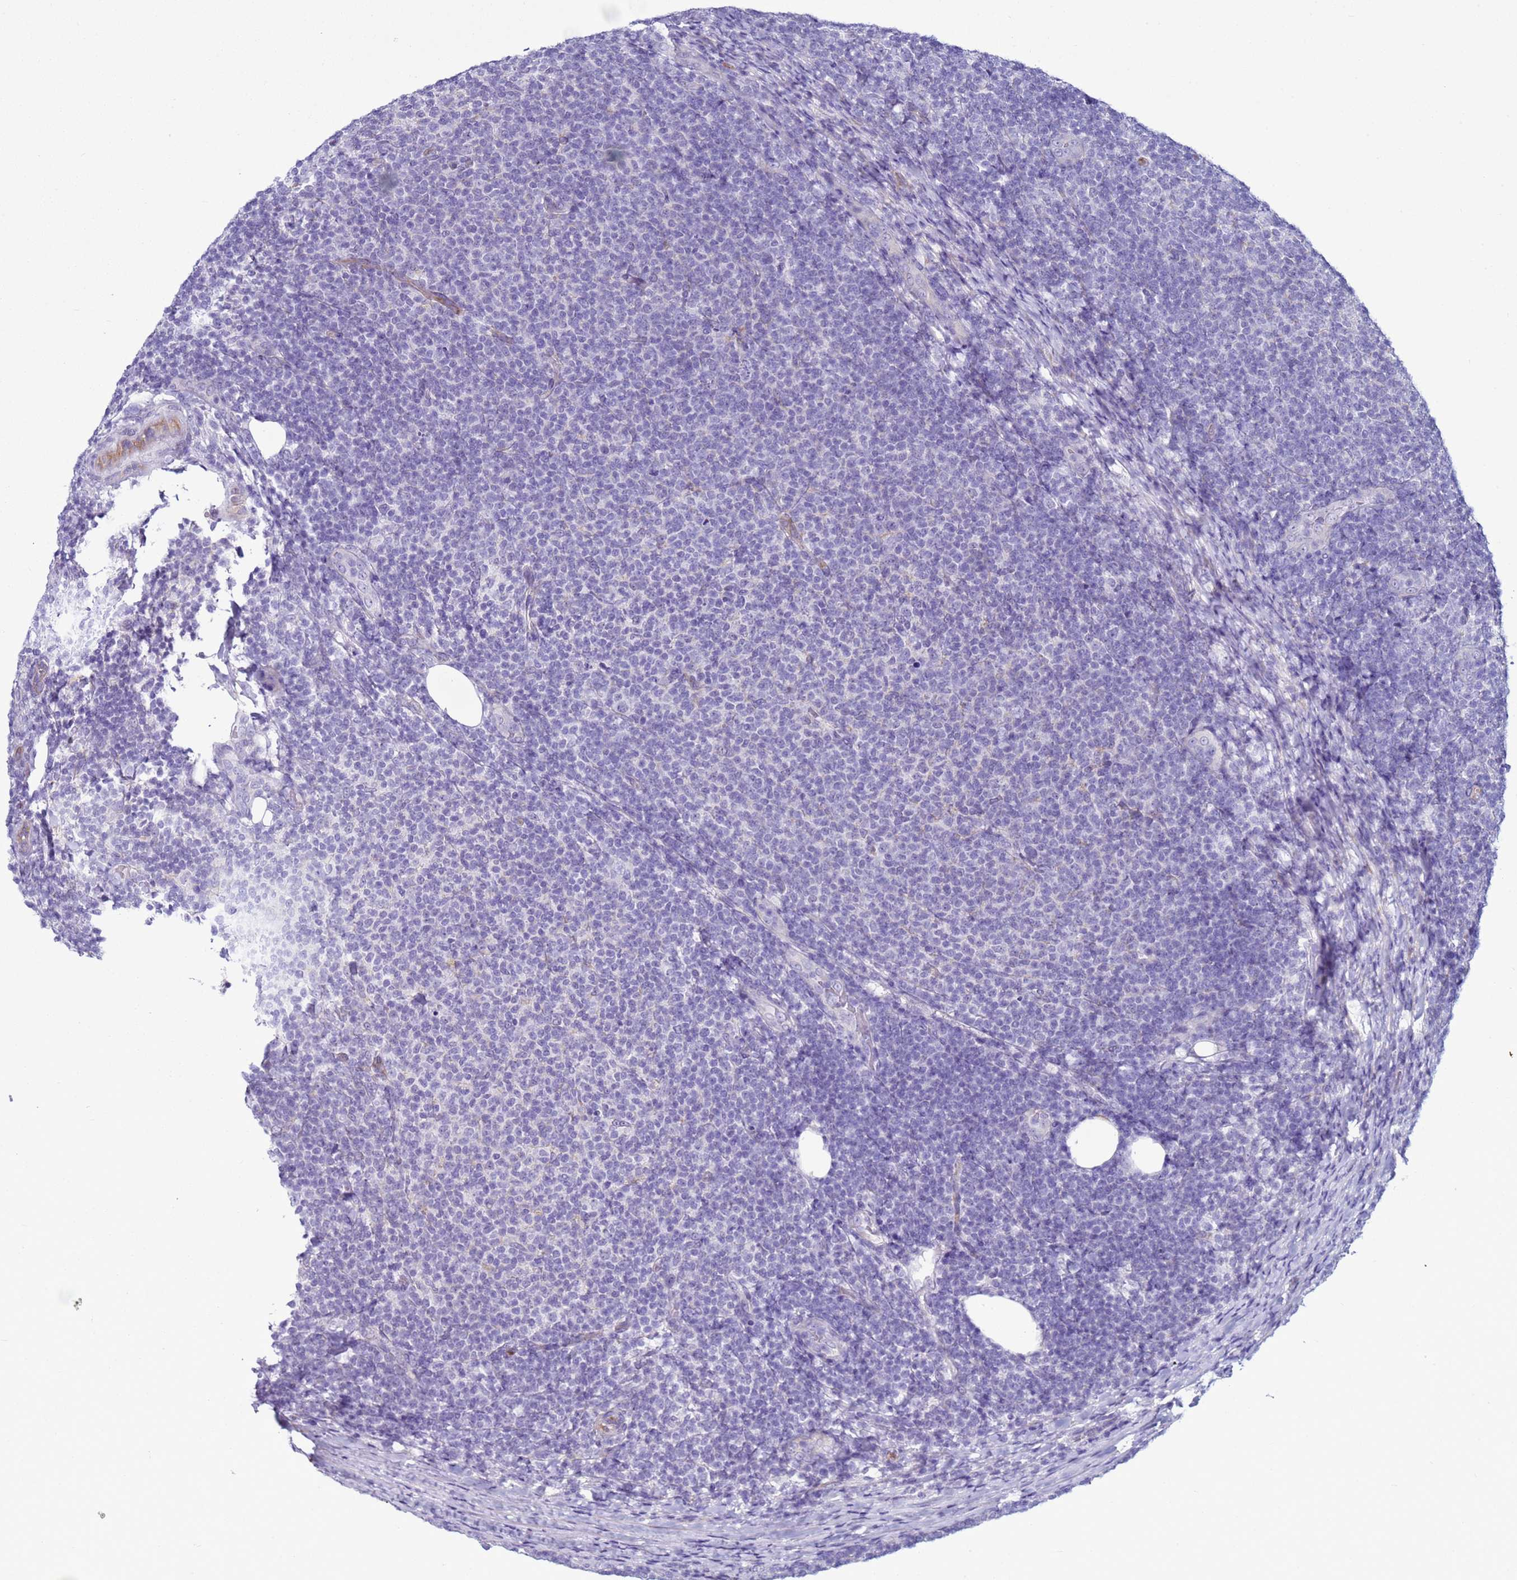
{"staining": {"intensity": "negative", "quantity": "none", "location": "none"}, "tissue": "lymphoma", "cell_type": "Tumor cells", "image_type": "cancer", "snomed": [{"axis": "morphology", "description": "Malignant lymphoma, non-Hodgkin's type, Low grade"}, {"axis": "topography", "description": "Lymph node"}], "caption": "Human low-grade malignant lymphoma, non-Hodgkin's type stained for a protein using IHC demonstrates no staining in tumor cells.", "gene": "LRRC10B", "patient": {"sex": "male", "age": 66}}